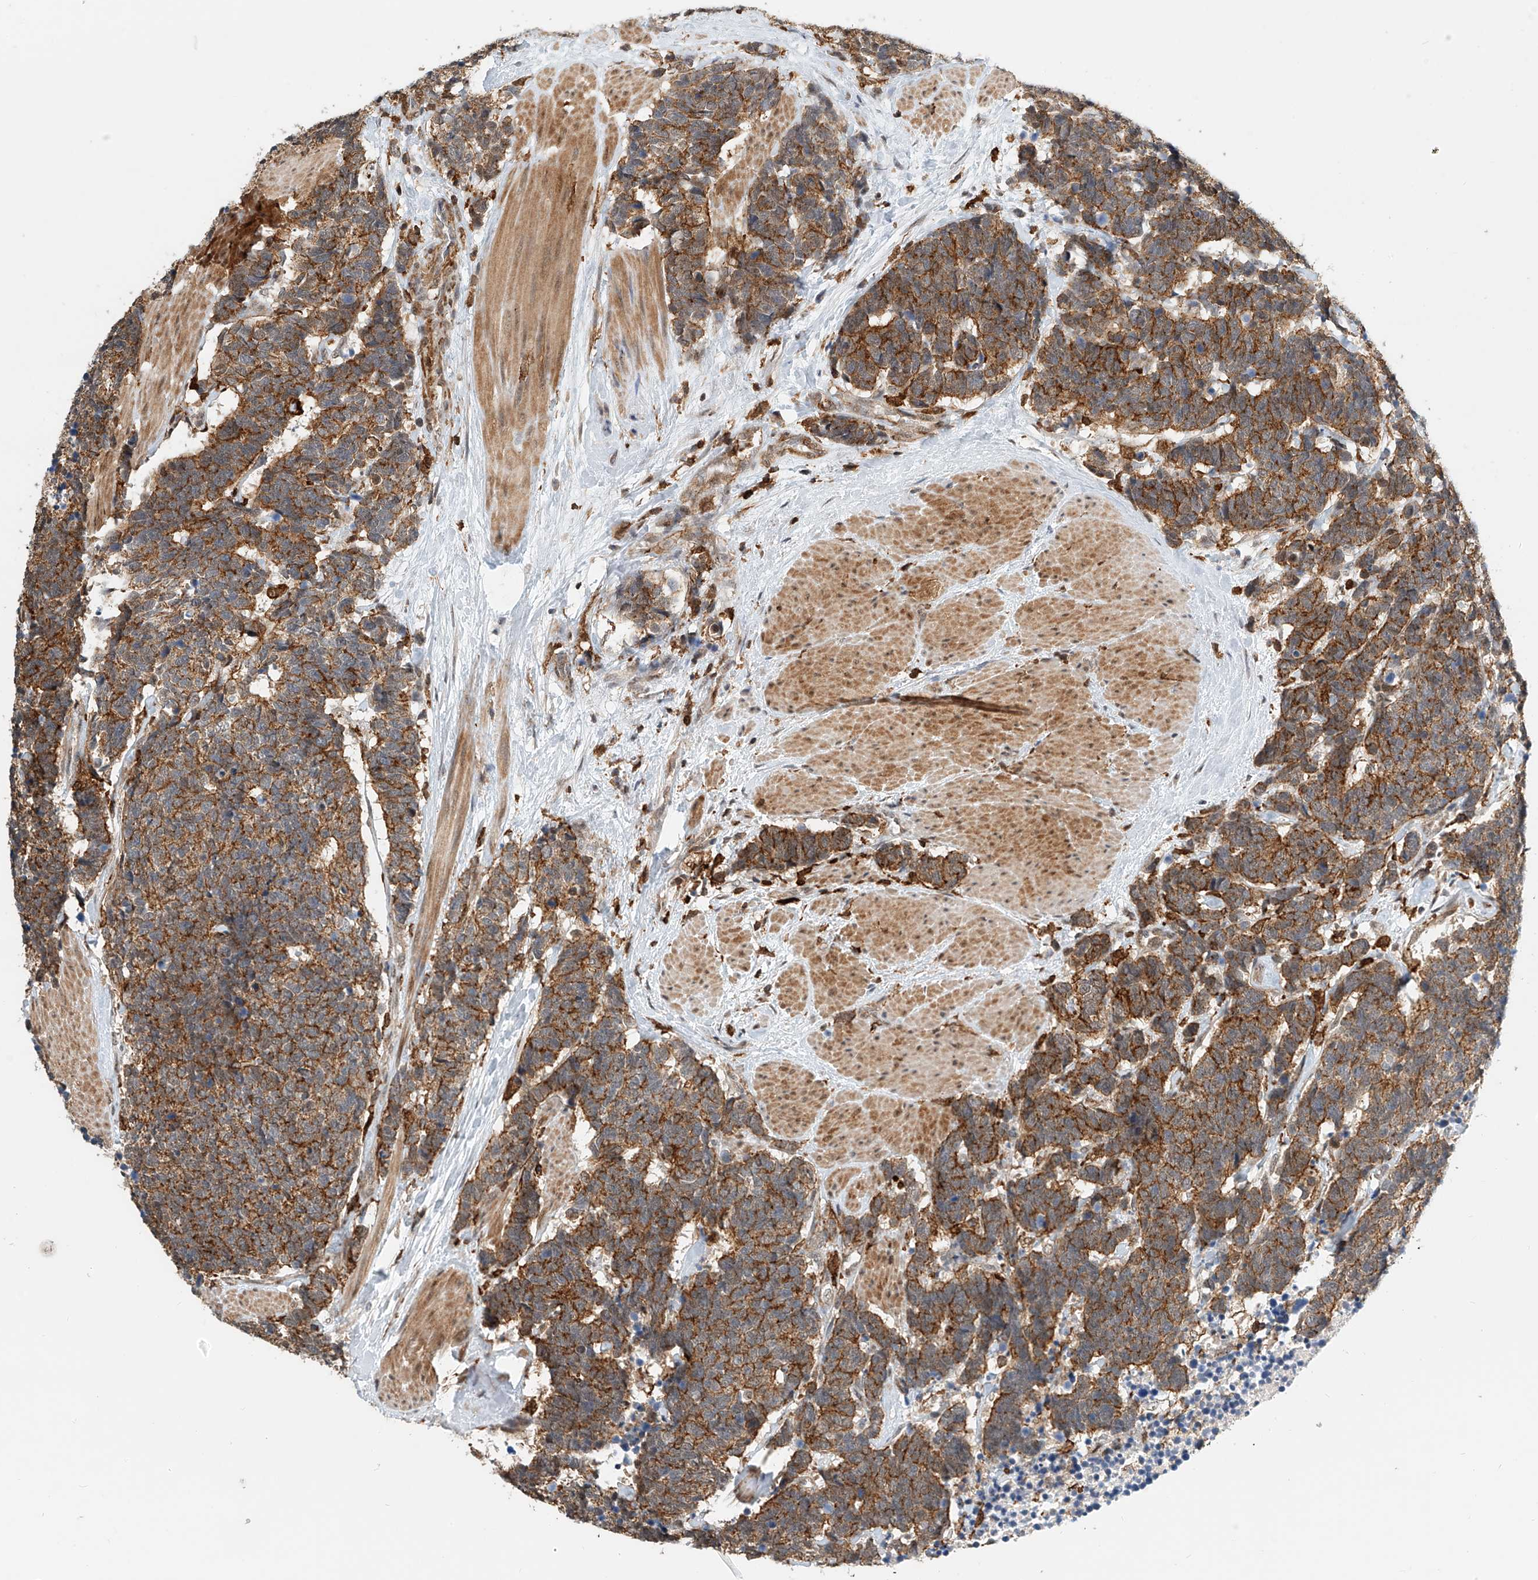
{"staining": {"intensity": "strong", "quantity": ">75%", "location": "cytoplasmic/membranous"}, "tissue": "carcinoid", "cell_type": "Tumor cells", "image_type": "cancer", "snomed": [{"axis": "morphology", "description": "Carcinoma, NOS"}, {"axis": "morphology", "description": "Carcinoid, malignant, NOS"}, {"axis": "topography", "description": "Urinary bladder"}], "caption": "Protein expression analysis of carcinoid displays strong cytoplasmic/membranous staining in about >75% of tumor cells. (Brightfield microscopy of DAB IHC at high magnification).", "gene": "MICAL1", "patient": {"sex": "male", "age": 57}}